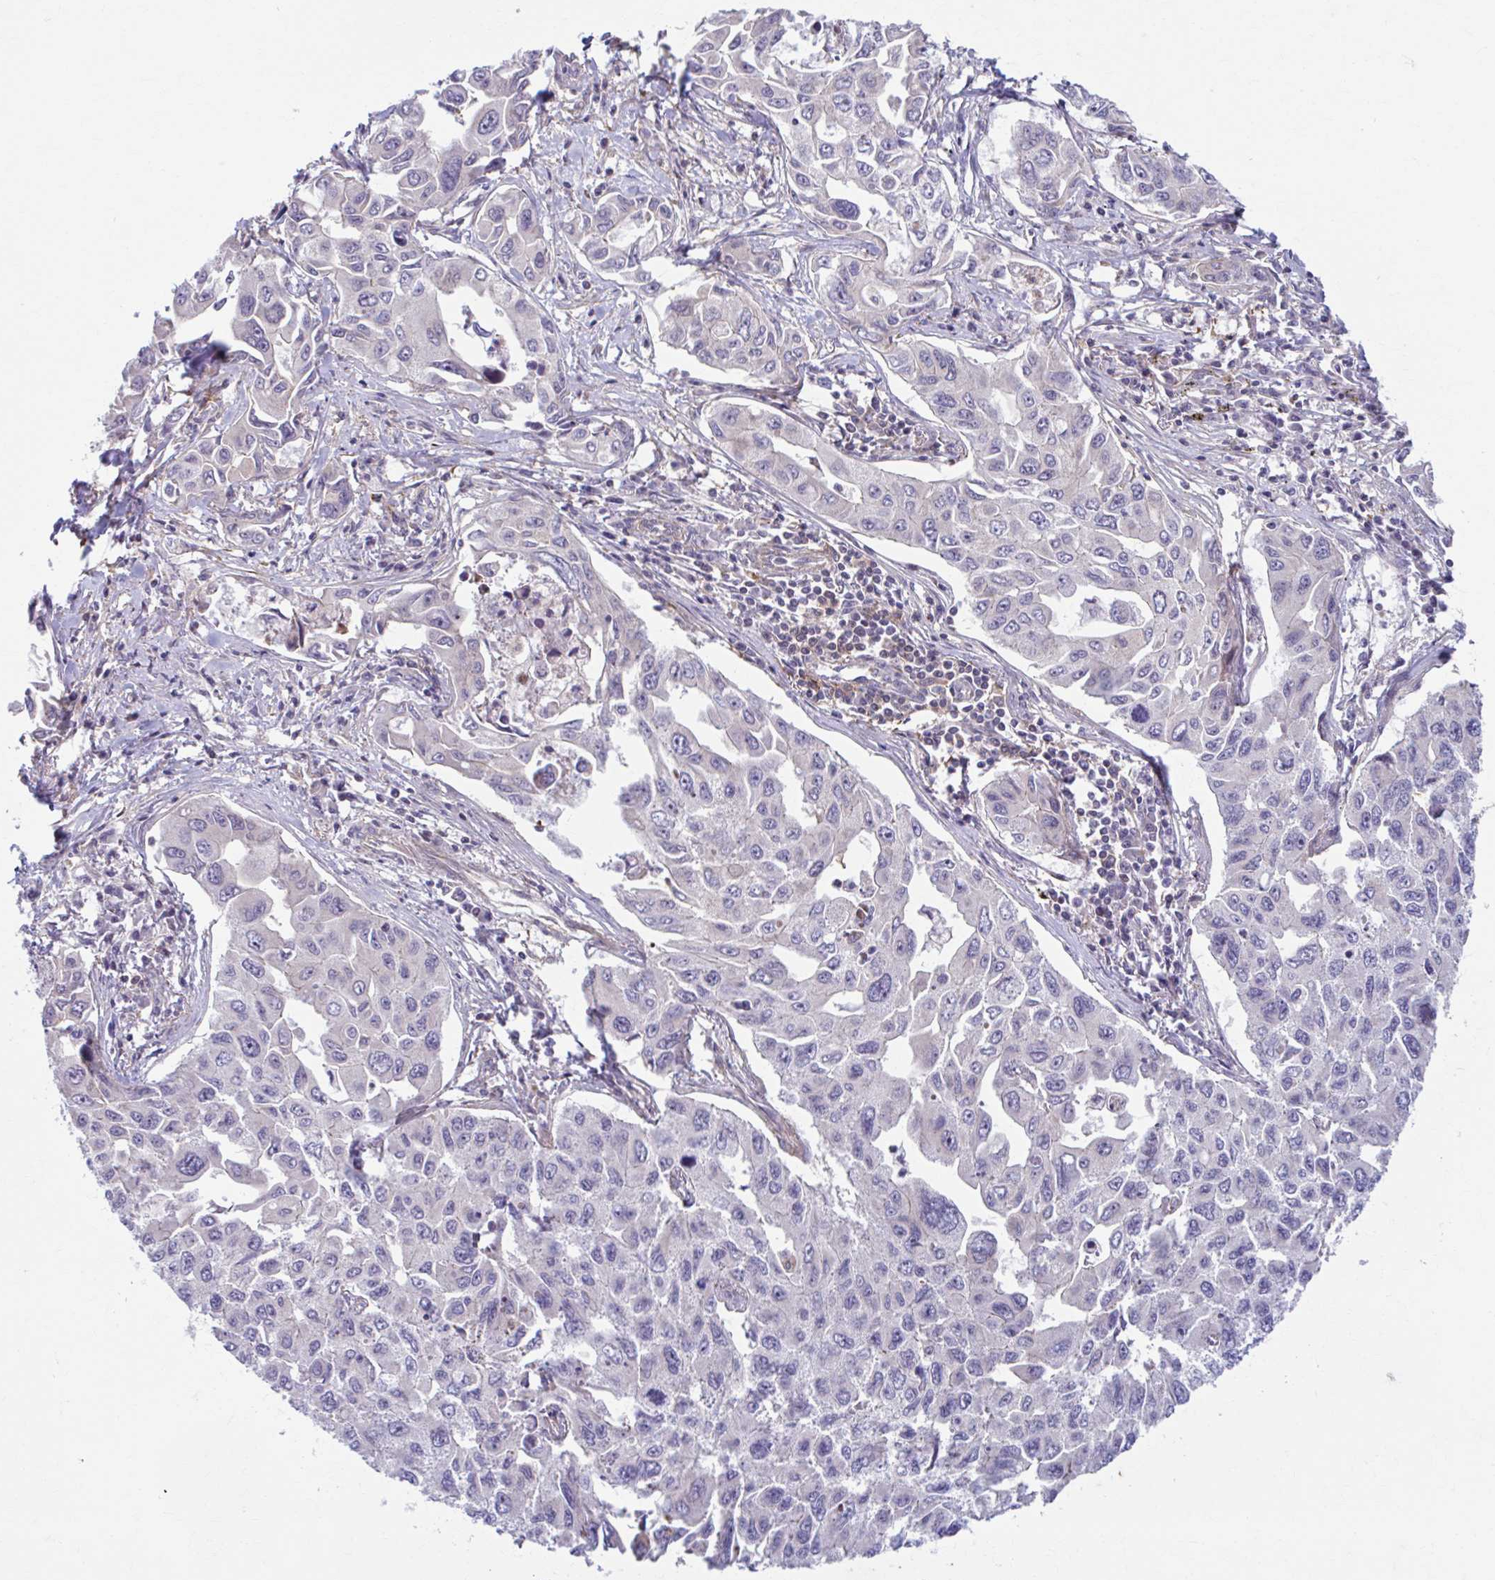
{"staining": {"intensity": "negative", "quantity": "none", "location": "none"}, "tissue": "lung cancer", "cell_type": "Tumor cells", "image_type": "cancer", "snomed": [{"axis": "morphology", "description": "Adenocarcinoma, NOS"}, {"axis": "topography", "description": "Lung"}], "caption": "Micrograph shows no significant protein staining in tumor cells of adenocarcinoma (lung).", "gene": "ADAT3", "patient": {"sex": "male", "age": 64}}